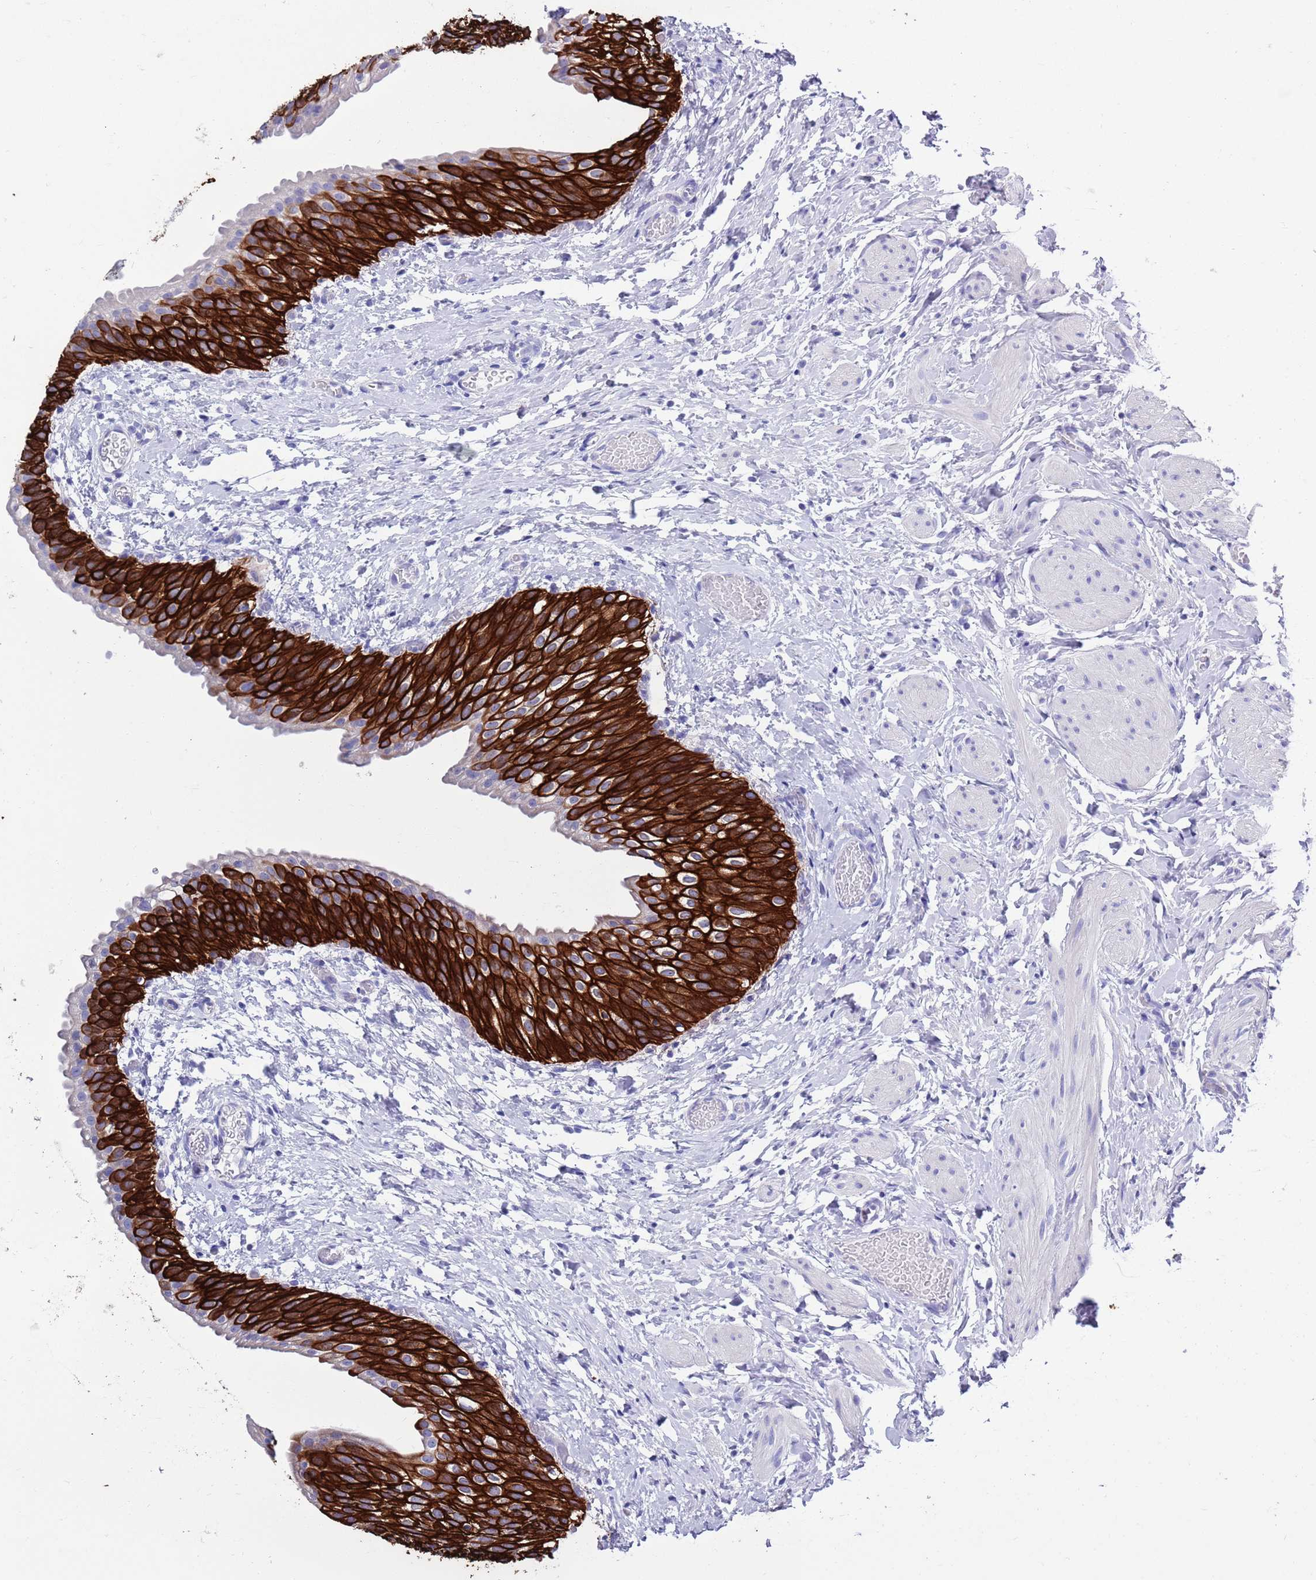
{"staining": {"intensity": "strong", "quantity": ">75%", "location": "cytoplasmic/membranous"}, "tissue": "urinary bladder", "cell_type": "Urothelial cells", "image_type": "normal", "snomed": [{"axis": "morphology", "description": "Normal tissue, NOS"}, {"axis": "topography", "description": "Urinary bladder"}], "caption": "A brown stain highlights strong cytoplasmic/membranous expression of a protein in urothelial cells of unremarkable human urinary bladder.", "gene": "MTMR2", "patient": {"sex": "male", "age": 1}}